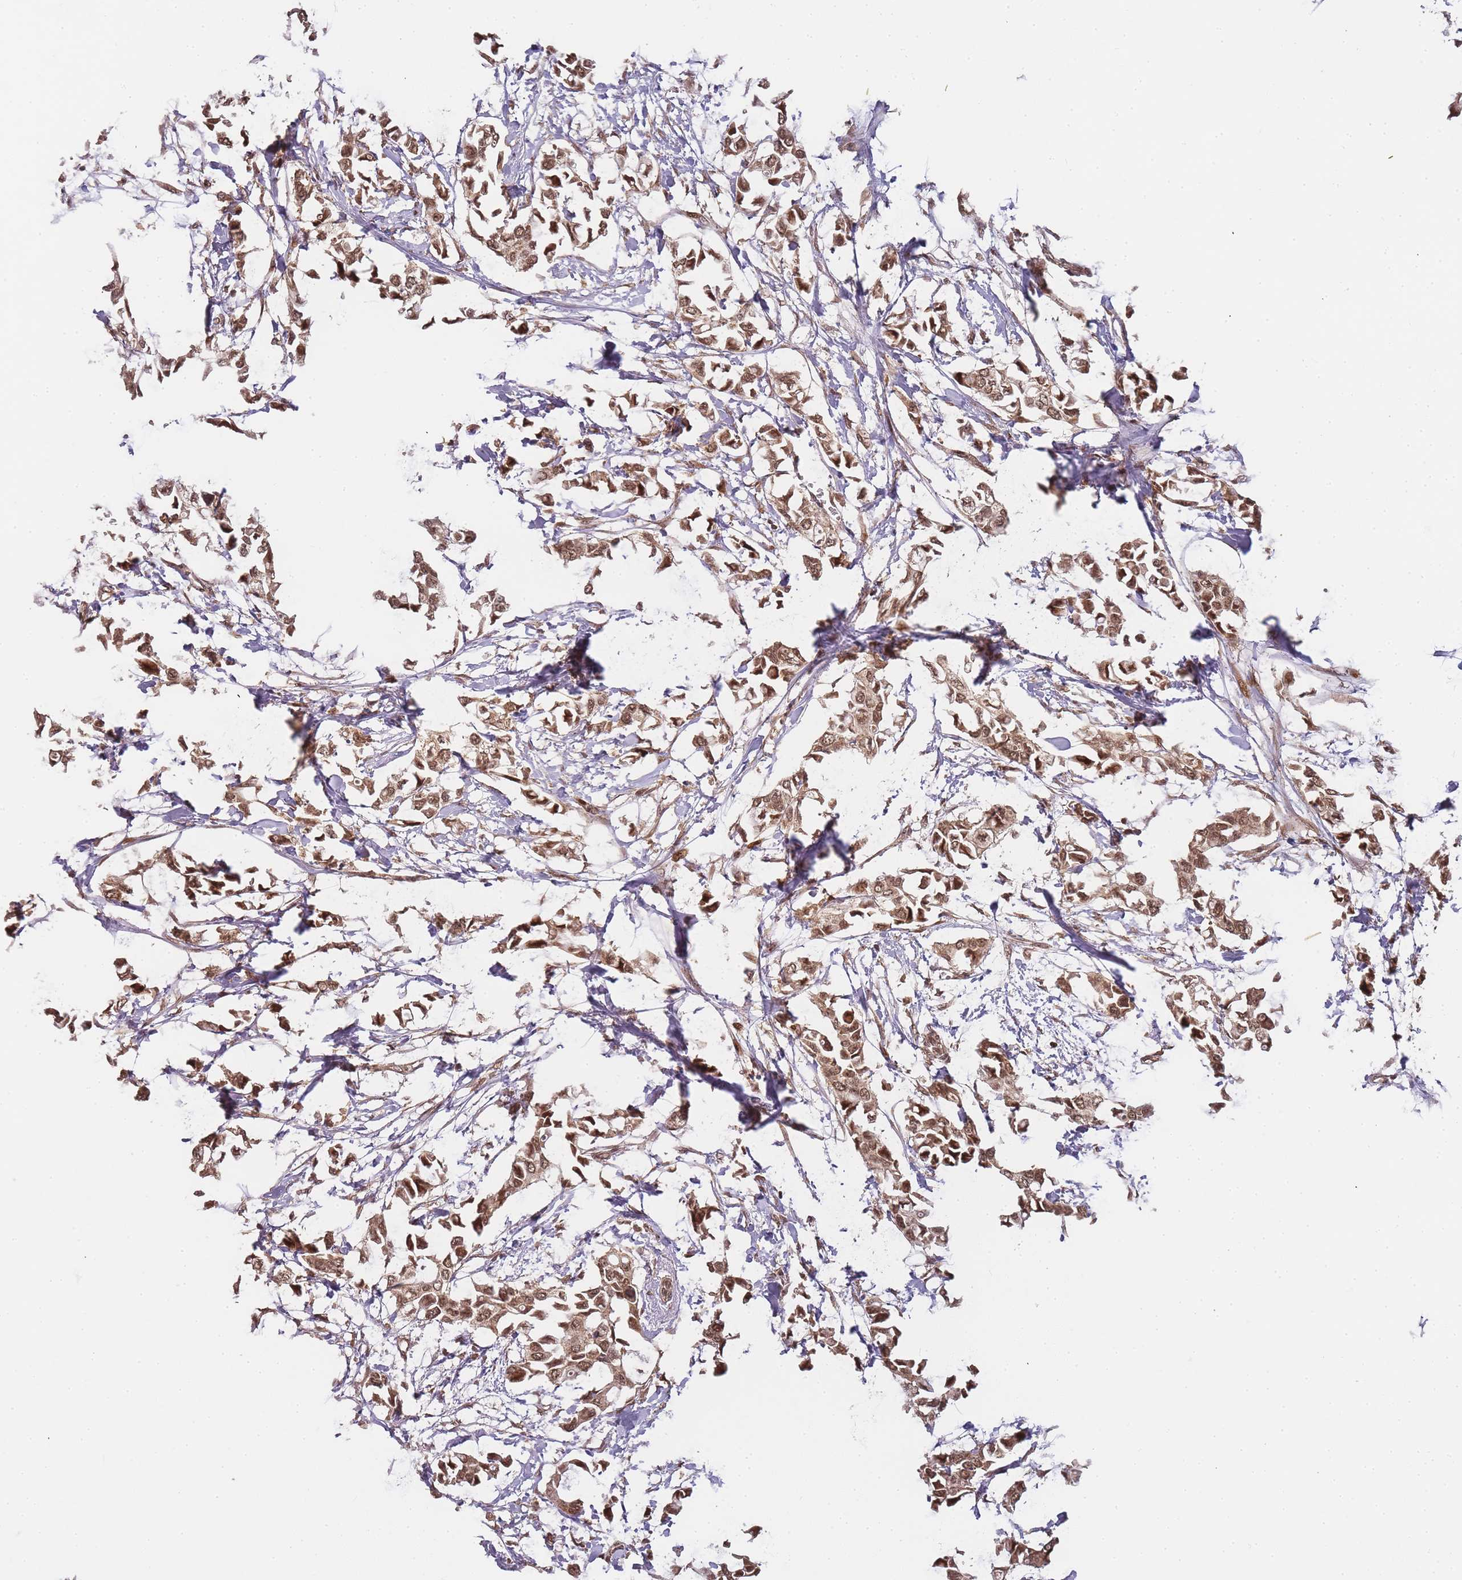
{"staining": {"intensity": "moderate", "quantity": ">75%", "location": "cytoplasmic/membranous,nuclear"}, "tissue": "breast cancer", "cell_type": "Tumor cells", "image_type": "cancer", "snomed": [{"axis": "morphology", "description": "Duct carcinoma"}, {"axis": "topography", "description": "Breast"}], "caption": "This image shows immunohistochemistry staining of human breast cancer, with medium moderate cytoplasmic/membranous and nuclear positivity in about >75% of tumor cells.", "gene": "ZNF497", "patient": {"sex": "female", "age": 41}}